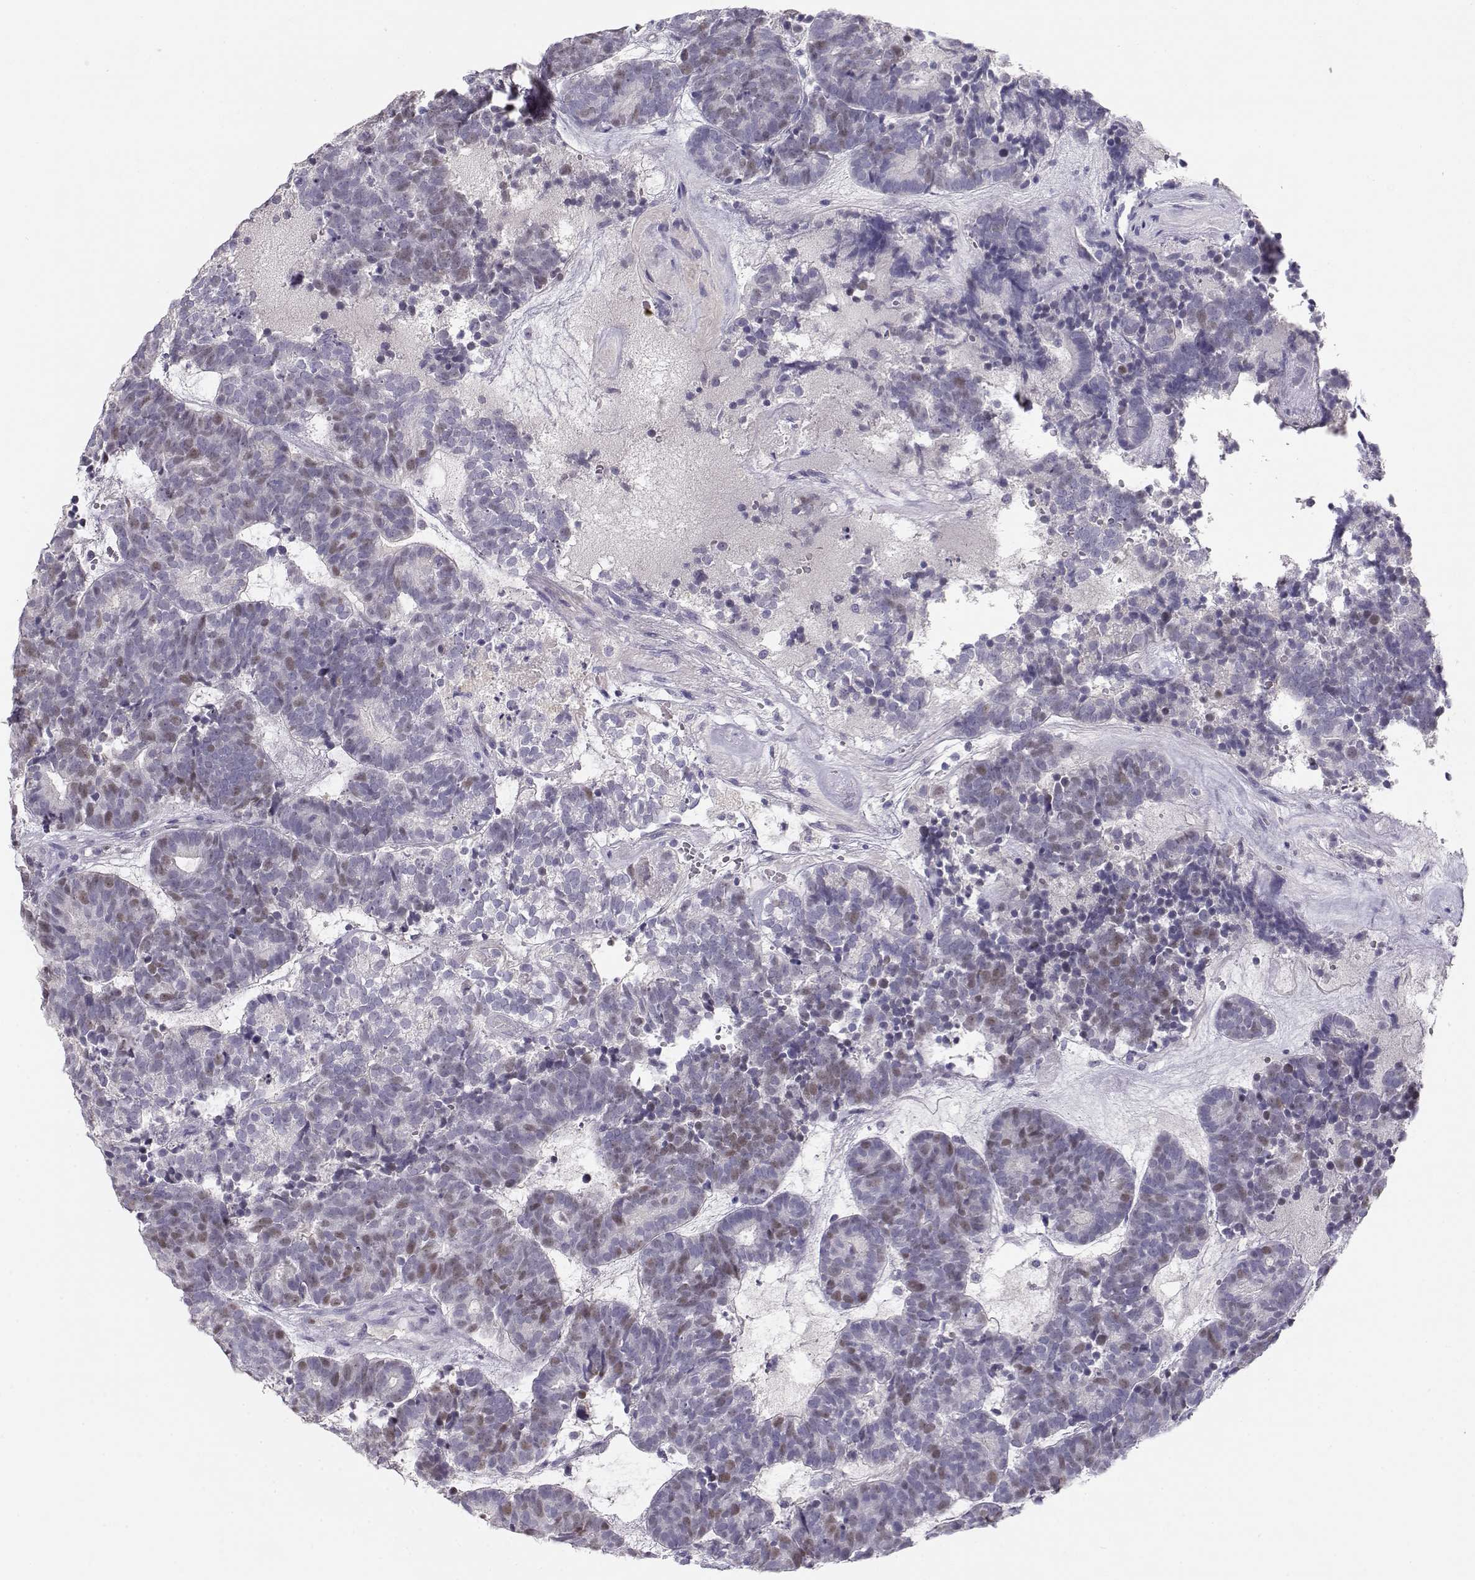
{"staining": {"intensity": "weak", "quantity": "<25%", "location": "nuclear"}, "tissue": "head and neck cancer", "cell_type": "Tumor cells", "image_type": "cancer", "snomed": [{"axis": "morphology", "description": "Adenocarcinoma, NOS"}, {"axis": "topography", "description": "Head-Neck"}], "caption": "The micrograph displays no significant positivity in tumor cells of adenocarcinoma (head and neck).", "gene": "OPN5", "patient": {"sex": "female", "age": 81}}